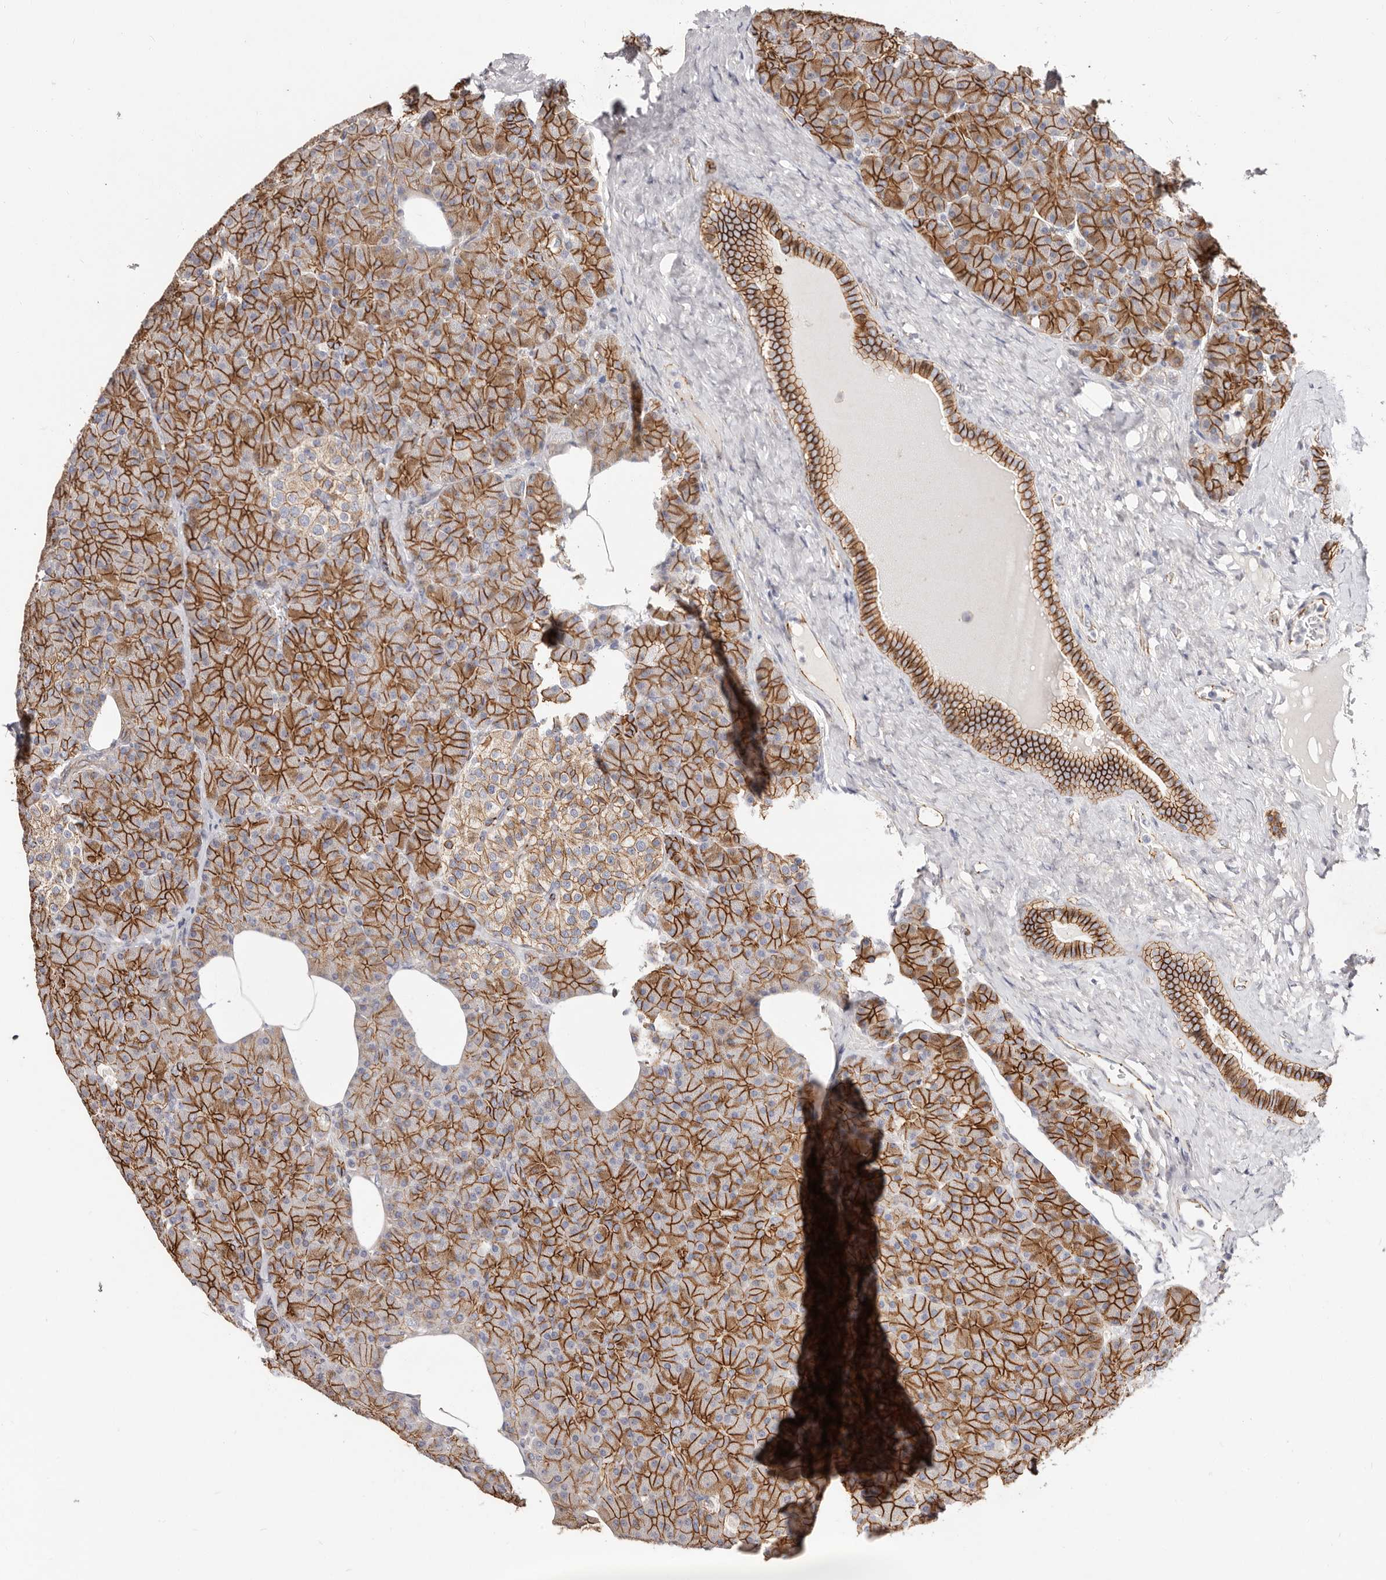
{"staining": {"intensity": "strong", "quantity": ">75%", "location": "cytoplasmic/membranous"}, "tissue": "pancreas", "cell_type": "Exocrine glandular cells", "image_type": "normal", "snomed": [{"axis": "morphology", "description": "Normal tissue, NOS"}, {"axis": "topography", "description": "Pancreas"}], "caption": "About >75% of exocrine glandular cells in benign human pancreas show strong cytoplasmic/membranous protein expression as visualized by brown immunohistochemical staining.", "gene": "CTNNB1", "patient": {"sex": "female", "age": 43}}